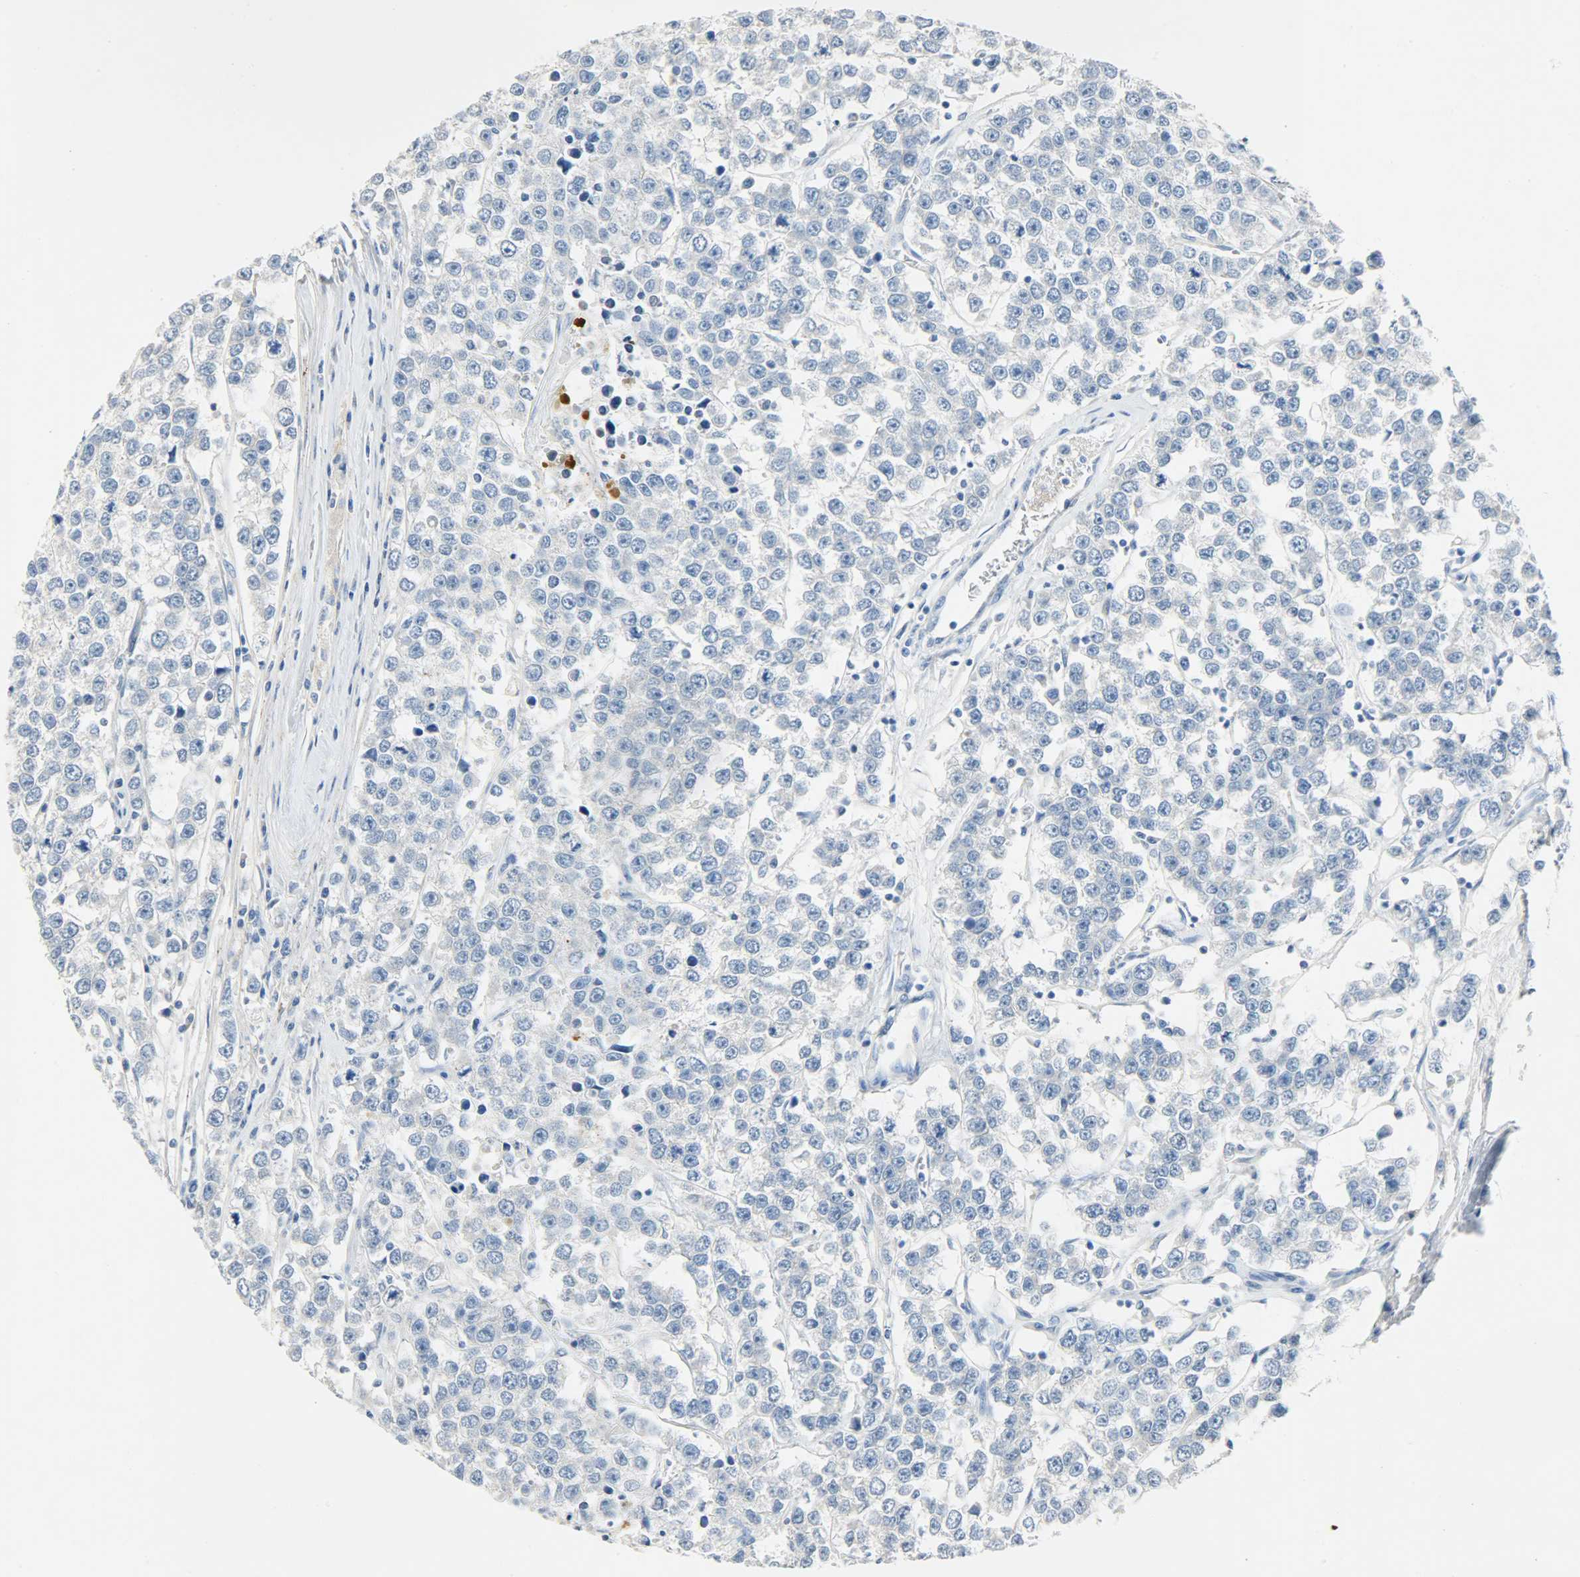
{"staining": {"intensity": "negative", "quantity": "none", "location": "none"}, "tissue": "testis cancer", "cell_type": "Tumor cells", "image_type": "cancer", "snomed": [{"axis": "morphology", "description": "Seminoma, NOS"}, {"axis": "morphology", "description": "Carcinoma, Embryonal, NOS"}, {"axis": "topography", "description": "Testis"}], "caption": "IHC image of neoplastic tissue: human testis embryonal carcinoma stained with DAB displays no significant protein positivity in tumor cells.", "gene": "CRP", "patient": {"sex": "male", "age": 52}}